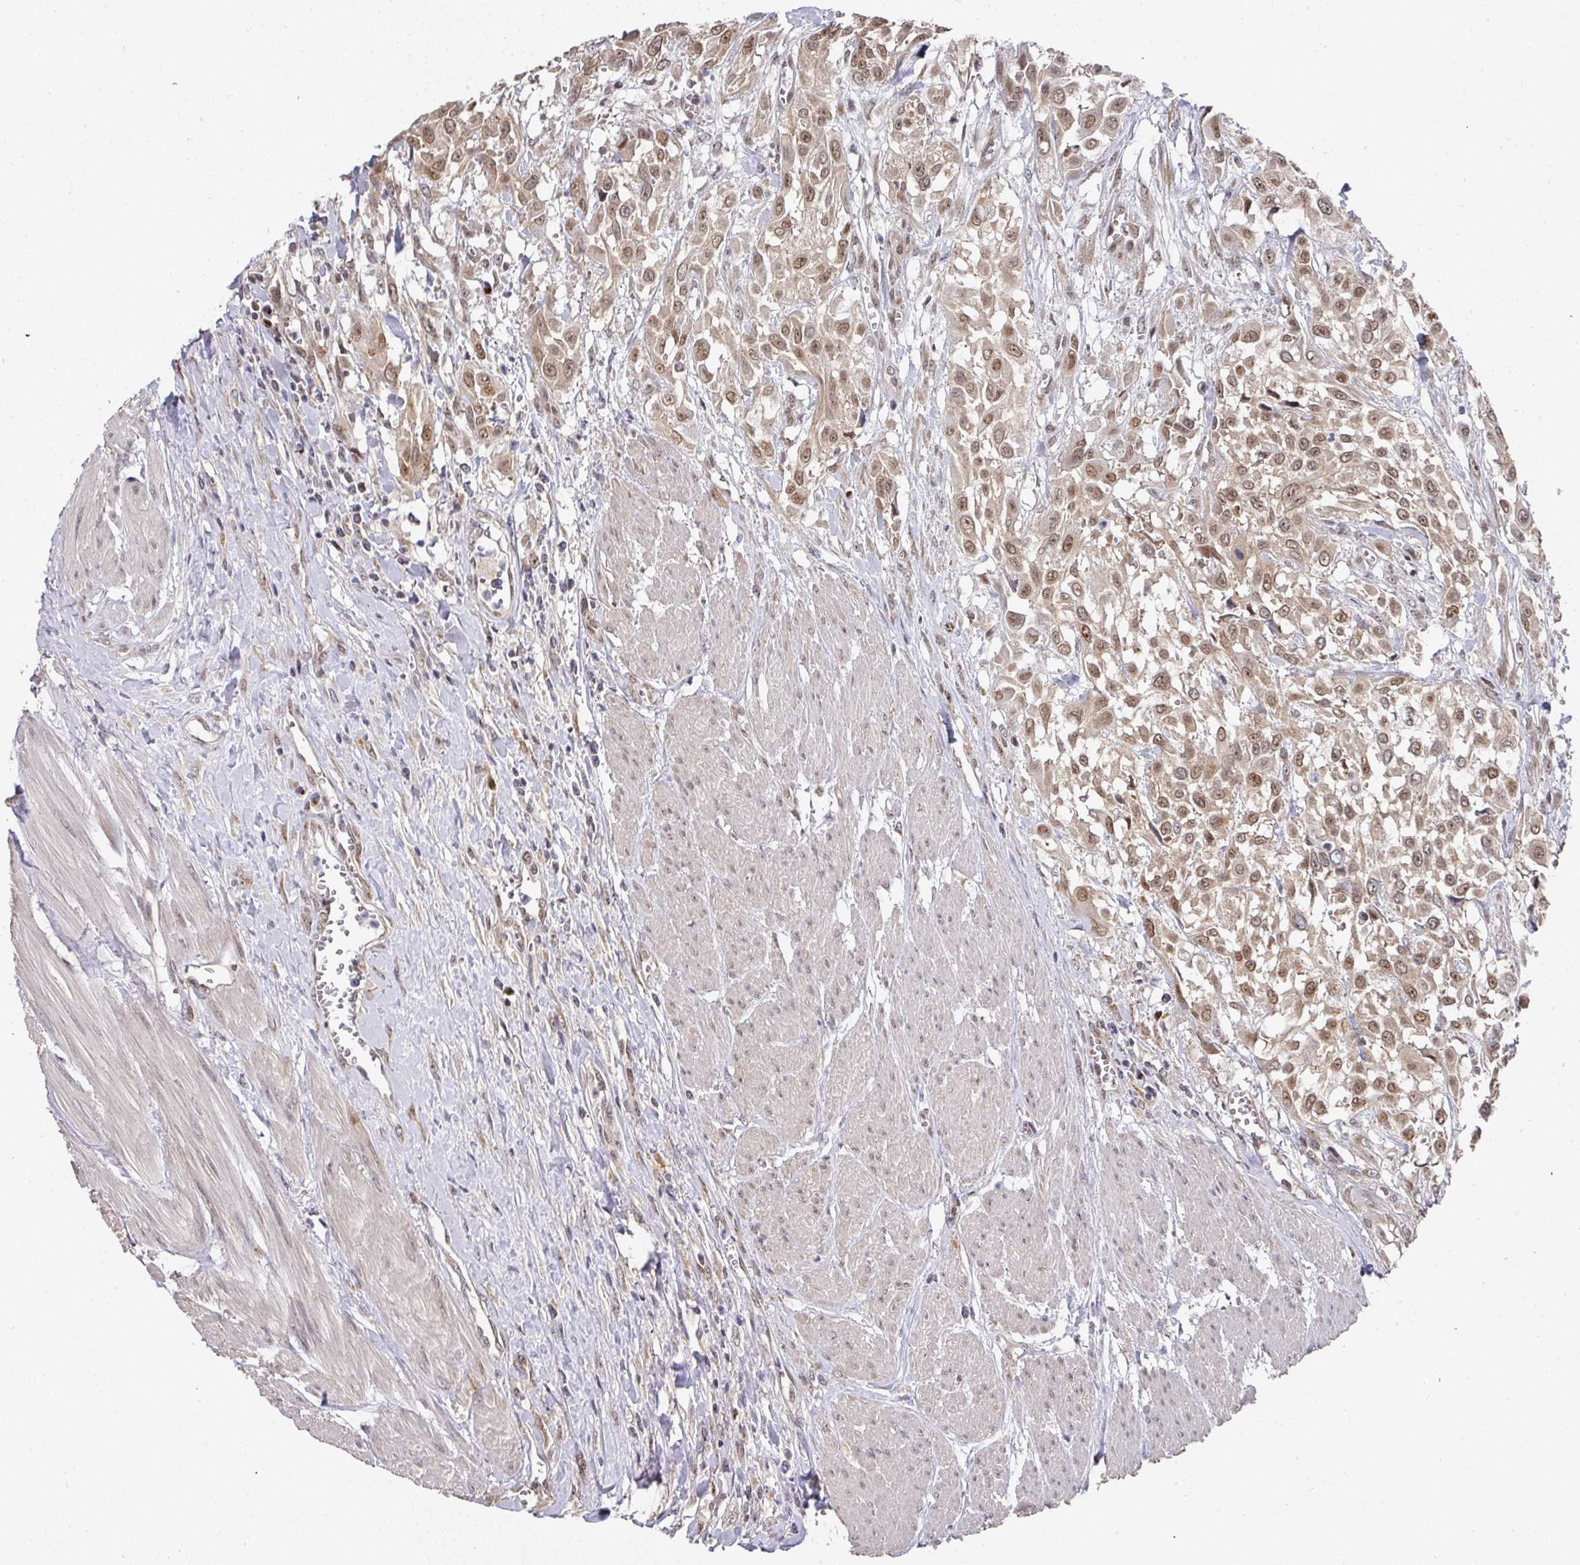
{"staining": {"intensity": "moderate", "quantity": ">75%", "location": "cytoplasmic/membranous,nuclear"}, "tissue": "urothelial cancer", "cell_type": "Tumor cells", "image_type": "cancer", "snomed": [{"axis": "morphology", "description": "Urothelial carcinoma, High grade"}, {"axis": "topography", "description": "Urinary bladder"}], "caption": "Immunohistochemical staining of urothelial cancer displays moderate cytoplasmic/membranous and nuclear protein expression in about >75% of tumor cells.", "gene": "C18orf25", "patient": {"sex": "male", "age": 57}}